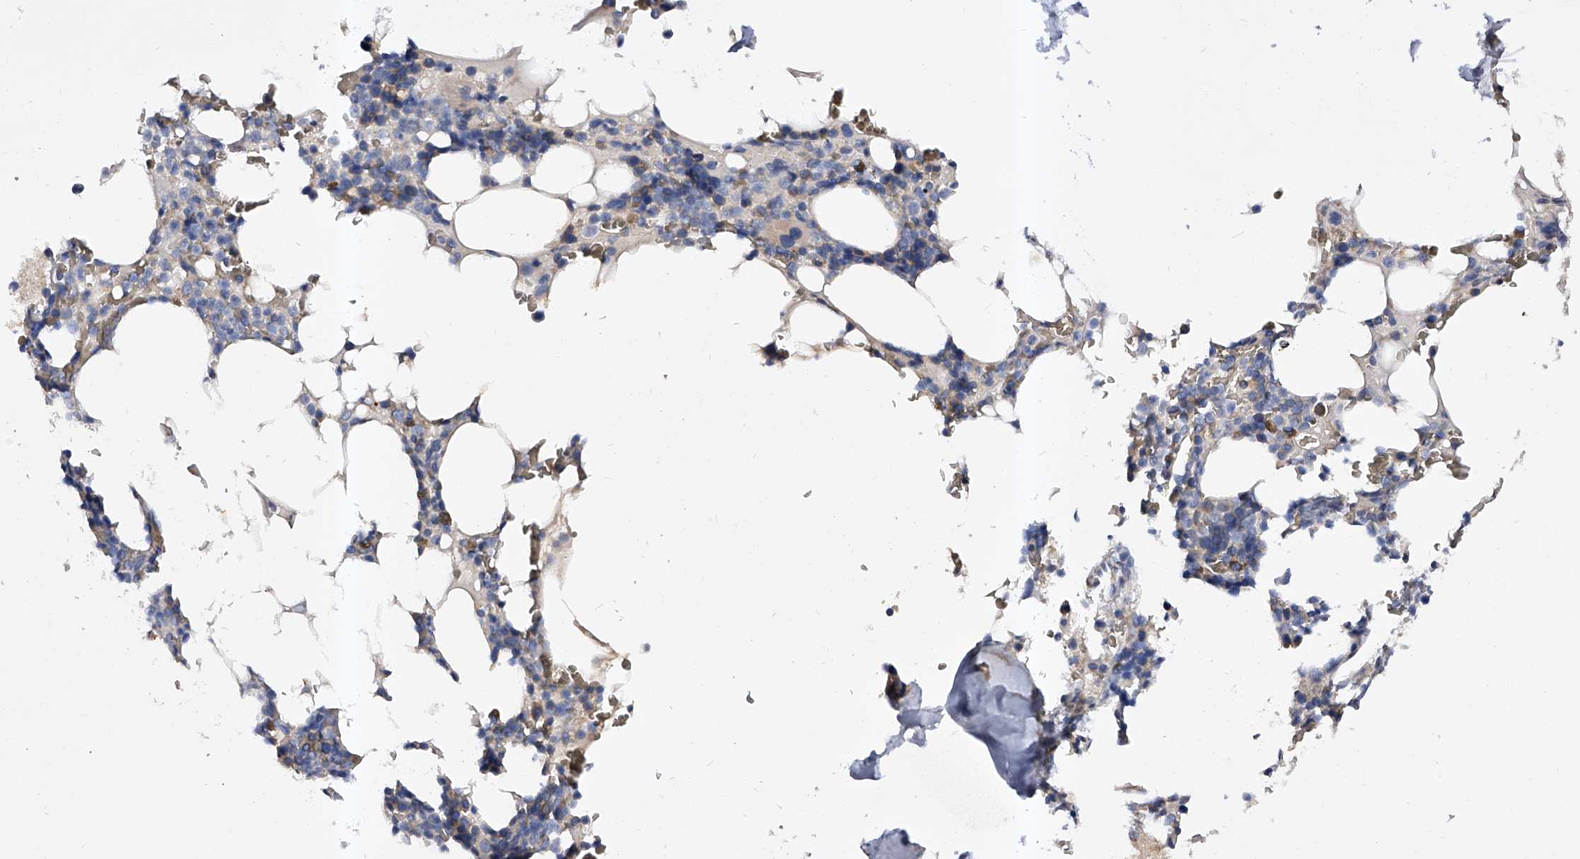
{"staining": {"intensity": "weak", "quantity": "<25%", "location": "cytoplasmic/membranous"}, "tissue": "bone marrow", "cell_type": "Hematopoietic cells", "image_type": "normal", "snomed": [{"axis": "morphology", "description": "Normal tissue, NOS"}, {"axis": "topography", "description": "Bone marrow"}], "caption": "High power microscopy micrograph of an IHC photomicrograph of normal bone marrow, revealing no significant staining in hematopoietic cells. (IHC, brightfield microscopy, high magnification).", "gene": "ARL4C", "patient": {"sex": "male", "age": 58}}